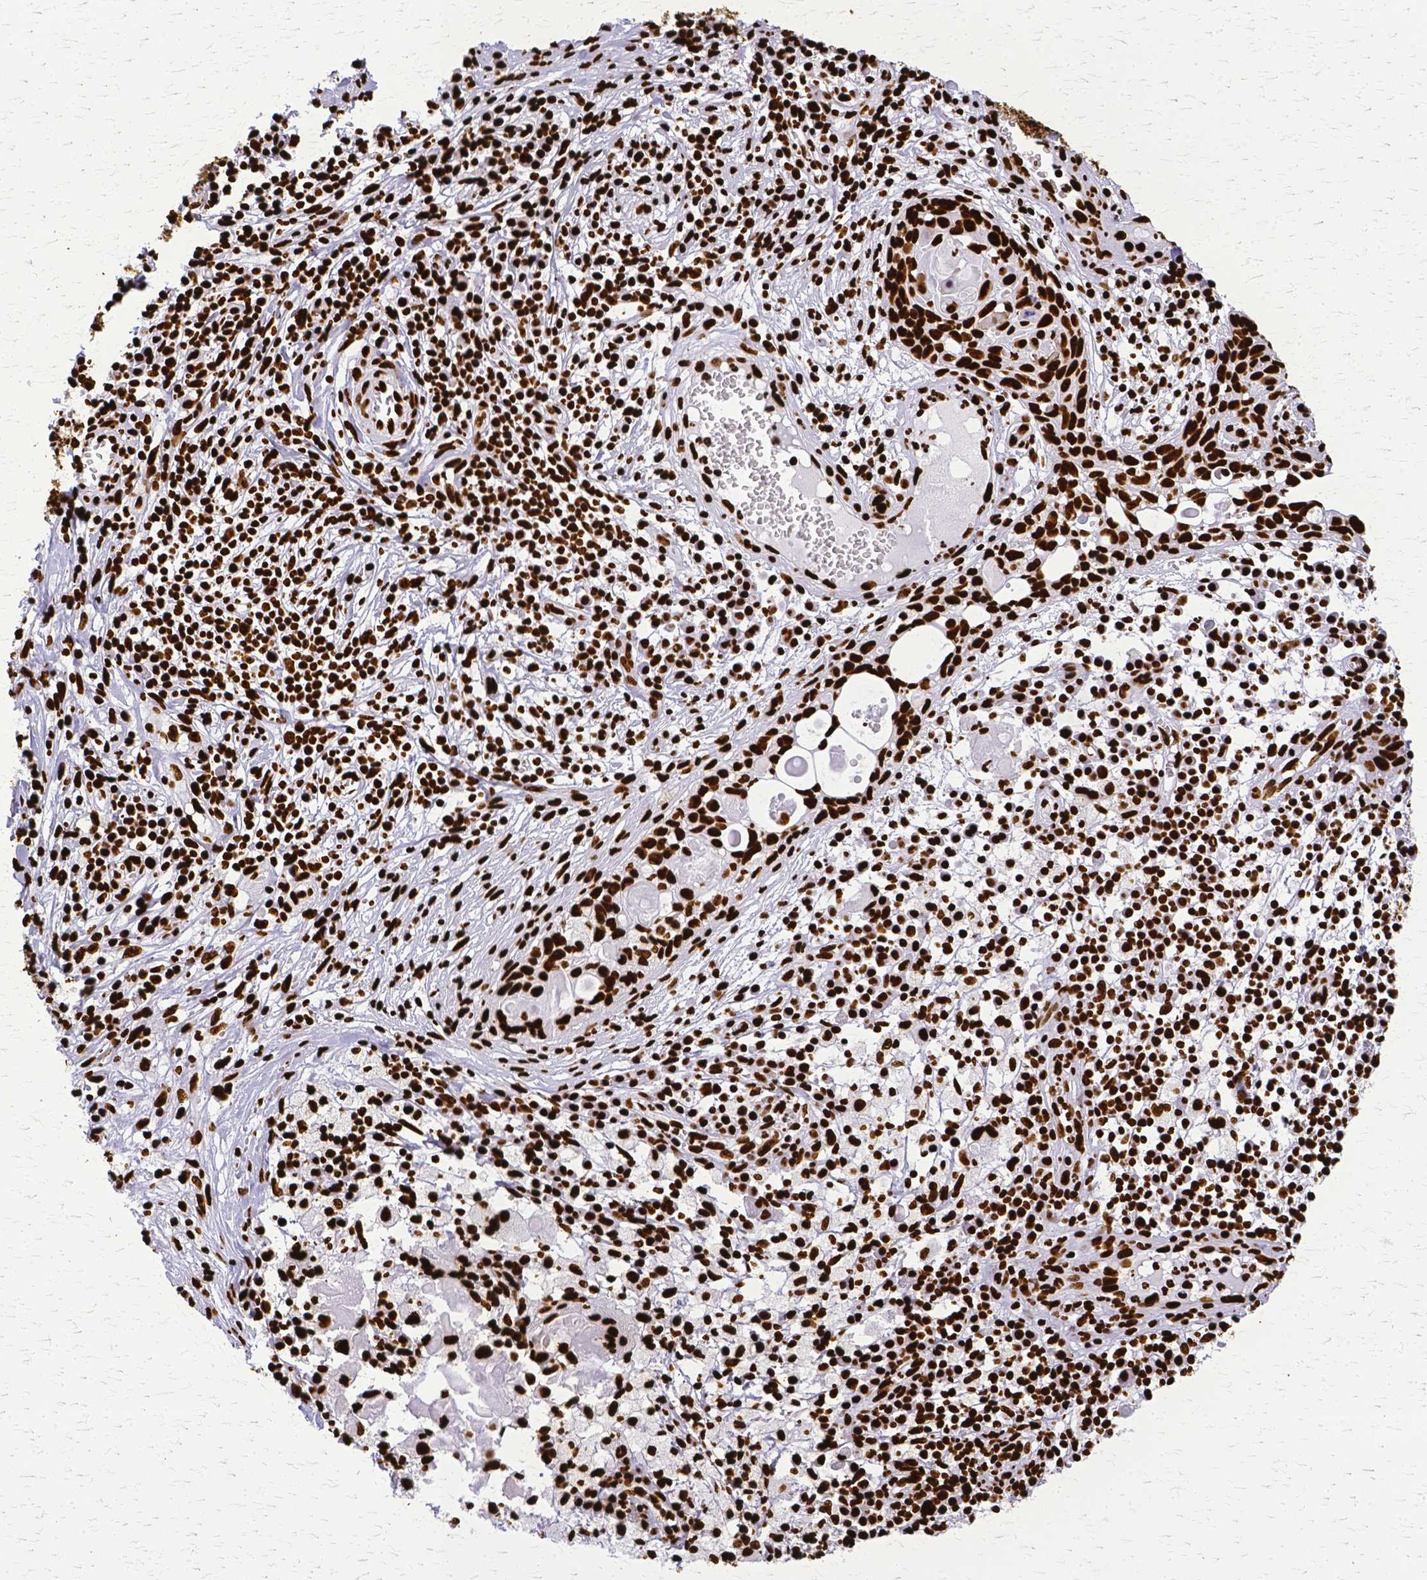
{"staining": {"intensity": "strong", "quantity": ">75%", "location": "nuclear"}, "tissue": "skin cancer", "cell_type": "Tumor cells", "image_type": "cancer", "snomed": [{"axis": "morphology", "description": "Squamous cell carcinoma, NOS"}, {"axis": "topography", "description": "Skin"}, {"axis": "topography", "description": "Vulva"}], "caption": "The image displays a brown stain indicating the presence of a protein in the nuclear of tumor cells in squamous cell carcinoma (skin).", "gene": "SFPQ", "patient": {"sex": "female", "age": 83}}